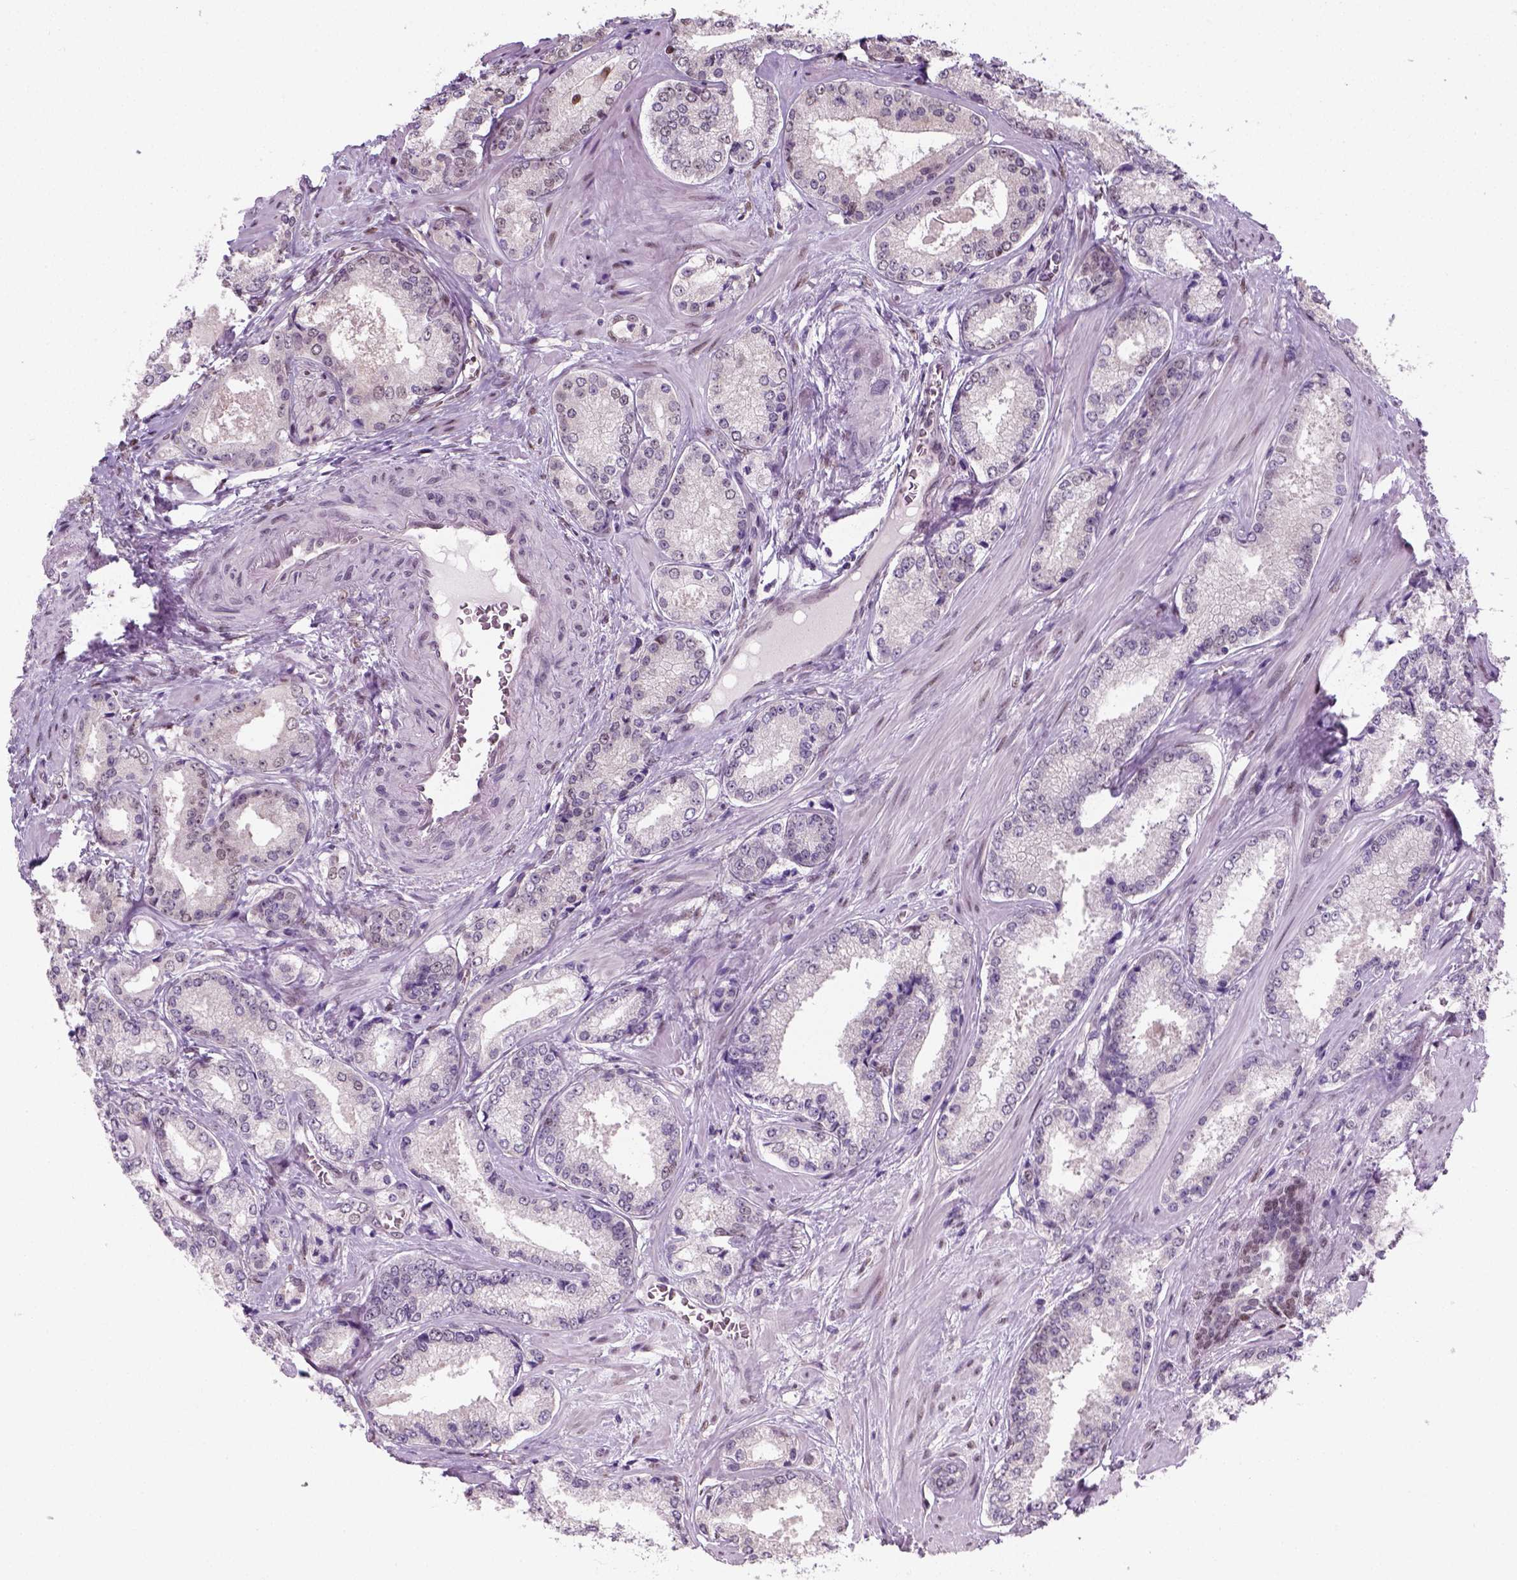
{"staining": {"intensity": "moderate", "quantity": "<25%", "location": "nuclear"}, "tissue": "prostate cancer", "cell_type": "Tumor cells", "image_type": "cancer", "snomed": [{"axis": "morphology", "description": "Adenocarcinoma, Low grade"}, {"axis": "topography", "description": "Prostate"}], "caption": "Brown immunohistochemical staining in human low-grade adenocarcinoma (prostate) displays moderate nuclear staining in approximately <25% of tumor cells.", "gene": "C1orf112", "patient": {"sex": "male", "age": 56}}